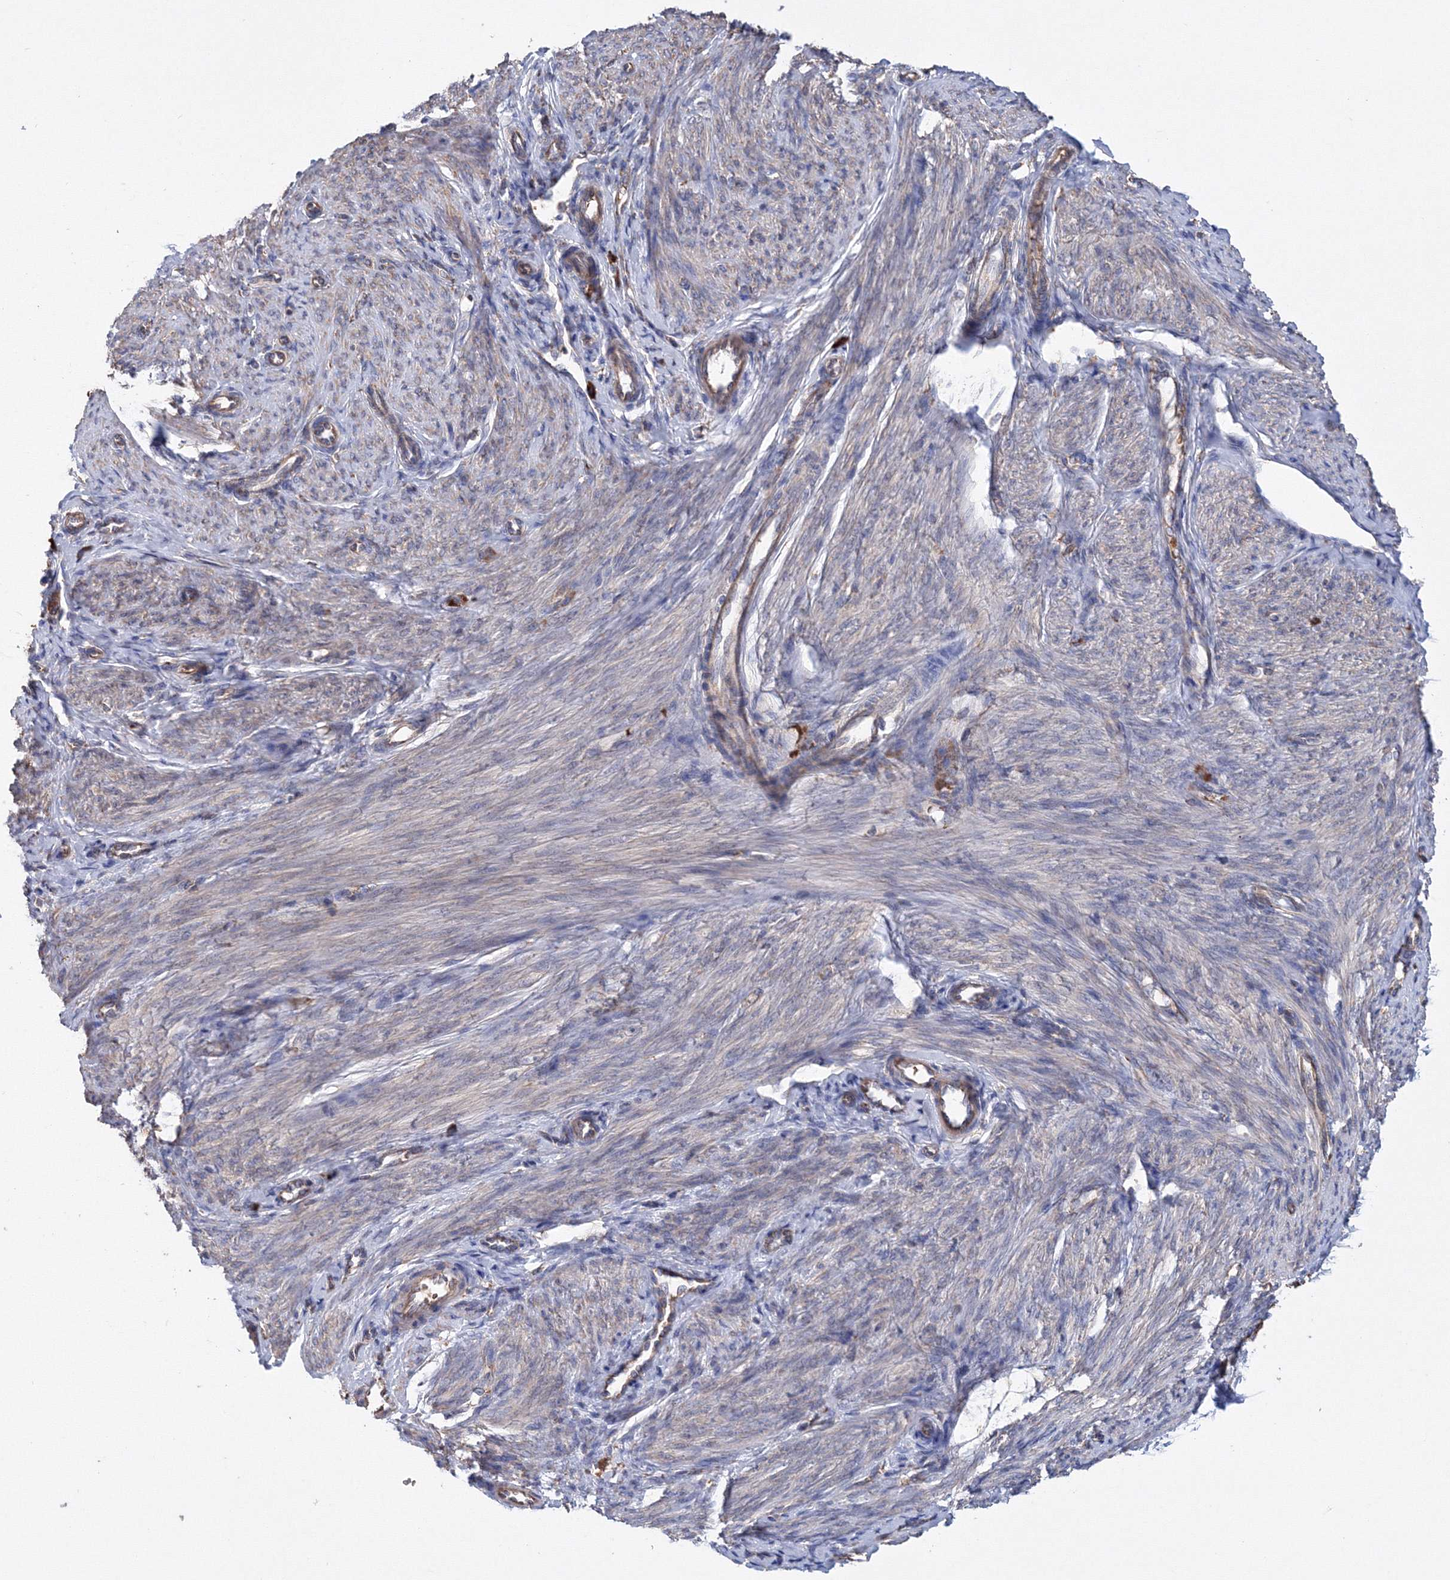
{"staining": {"intensity": "negative", "quantity": "none", "location": "none"}, "tissue": "endometrium", "cell_type": "Cells in endometrial stroma", "image_type": "normal", "snomed": [{"axis": "morphology", "description": "Normal tissue, NOS"}, {"axis": "topography", "description": "Endometrium"}], "caption": "There is no significant positivity in cells in endometrial stroma of endometrium. Nuclei are stained in blue.", "gene": "VPS8", "patient": {"sex": "female", "age": 72}}